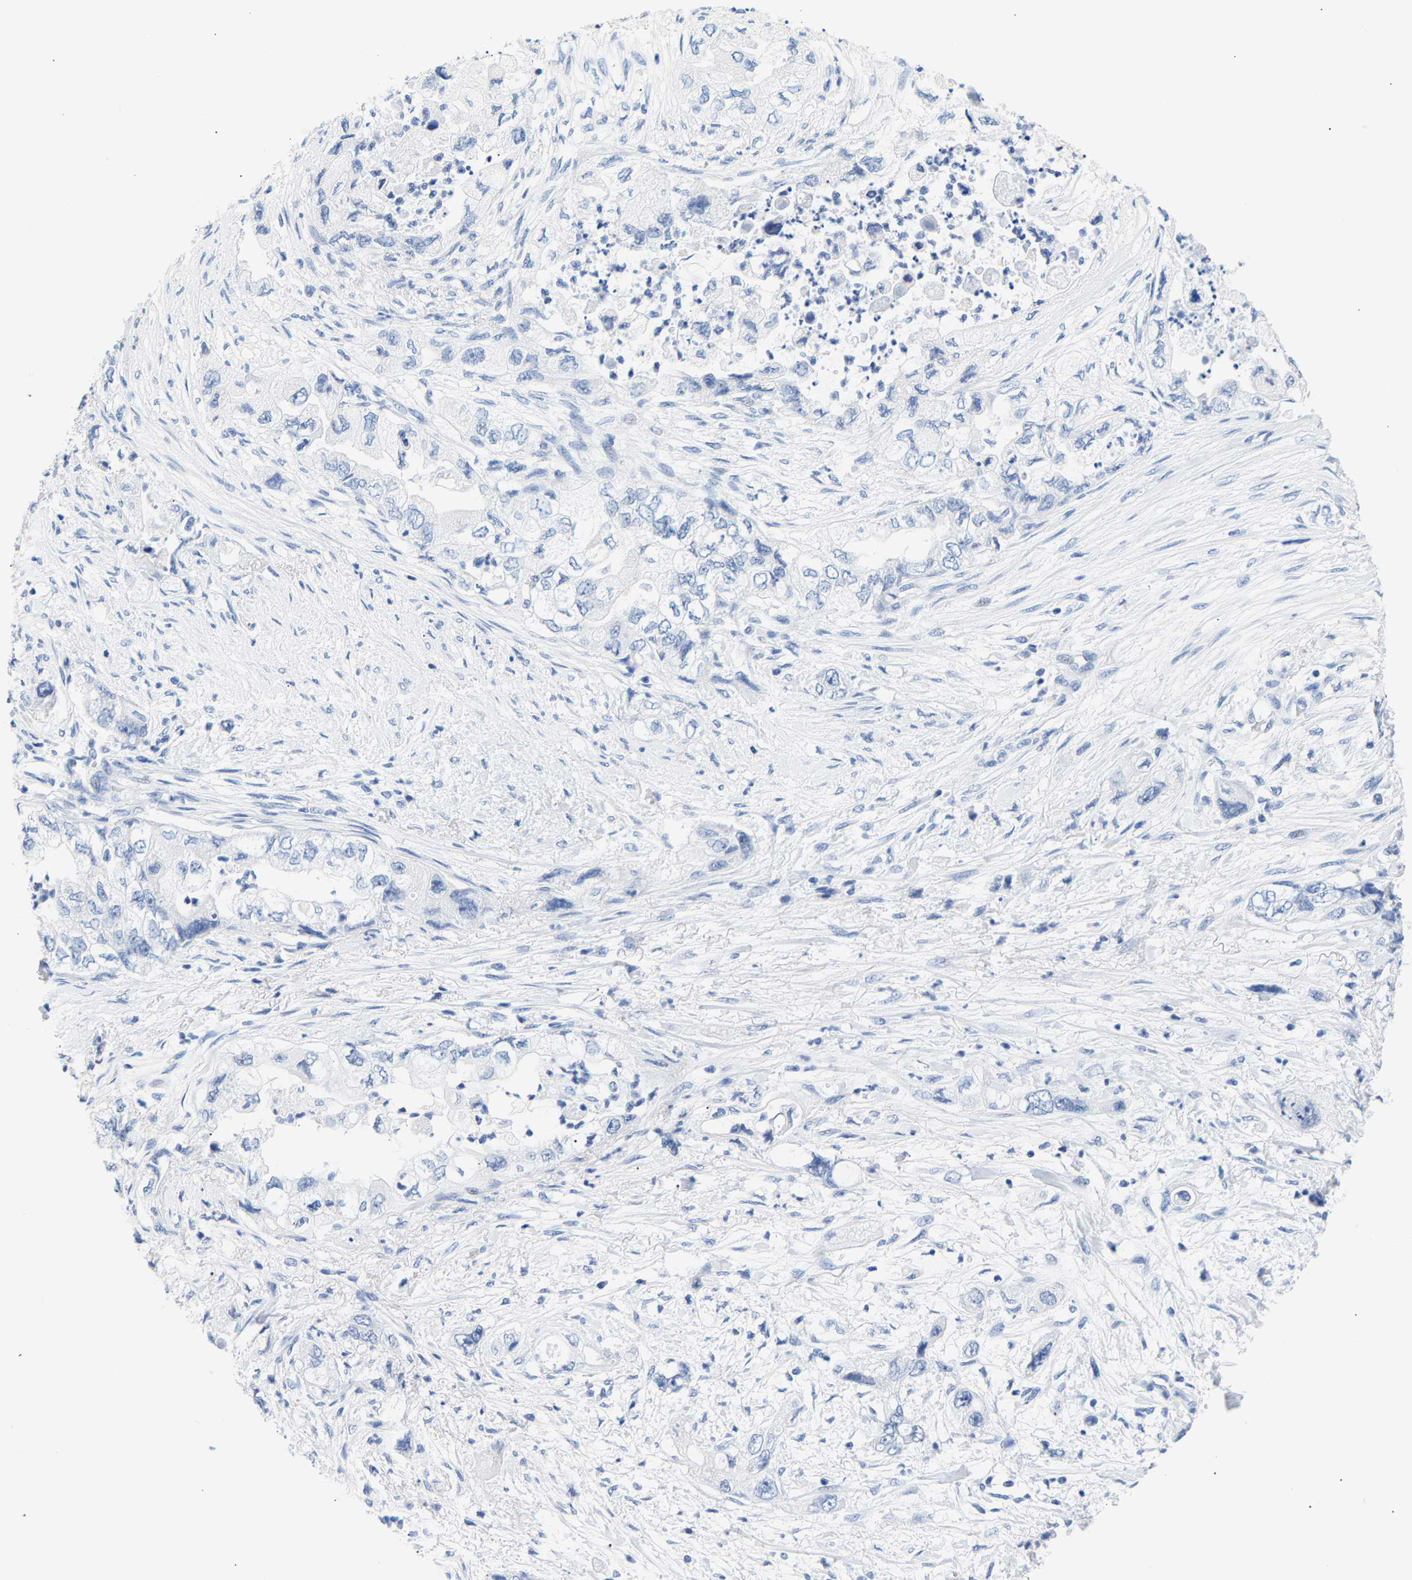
{"staining": {"intensity": "negative", "quantity": "none", "location": "none"}, "tissue": "pancreatic cancer", "cell_type": "Tumor cells", "image_type": "cancer", "snomed": [{"axis": "morphology", "description": "Adenocarcinoma, NOS"}, {"axis": "topography", "description": "Pancreas"}], "caption": "High power microscopy histopathology image of an IHC photomicrograph of adenocarcinoma (pancreatic), revealing no significant staining in tumor cells.", "gene": "SPINK2", "patient": {"sex": "female", "age": 73}}